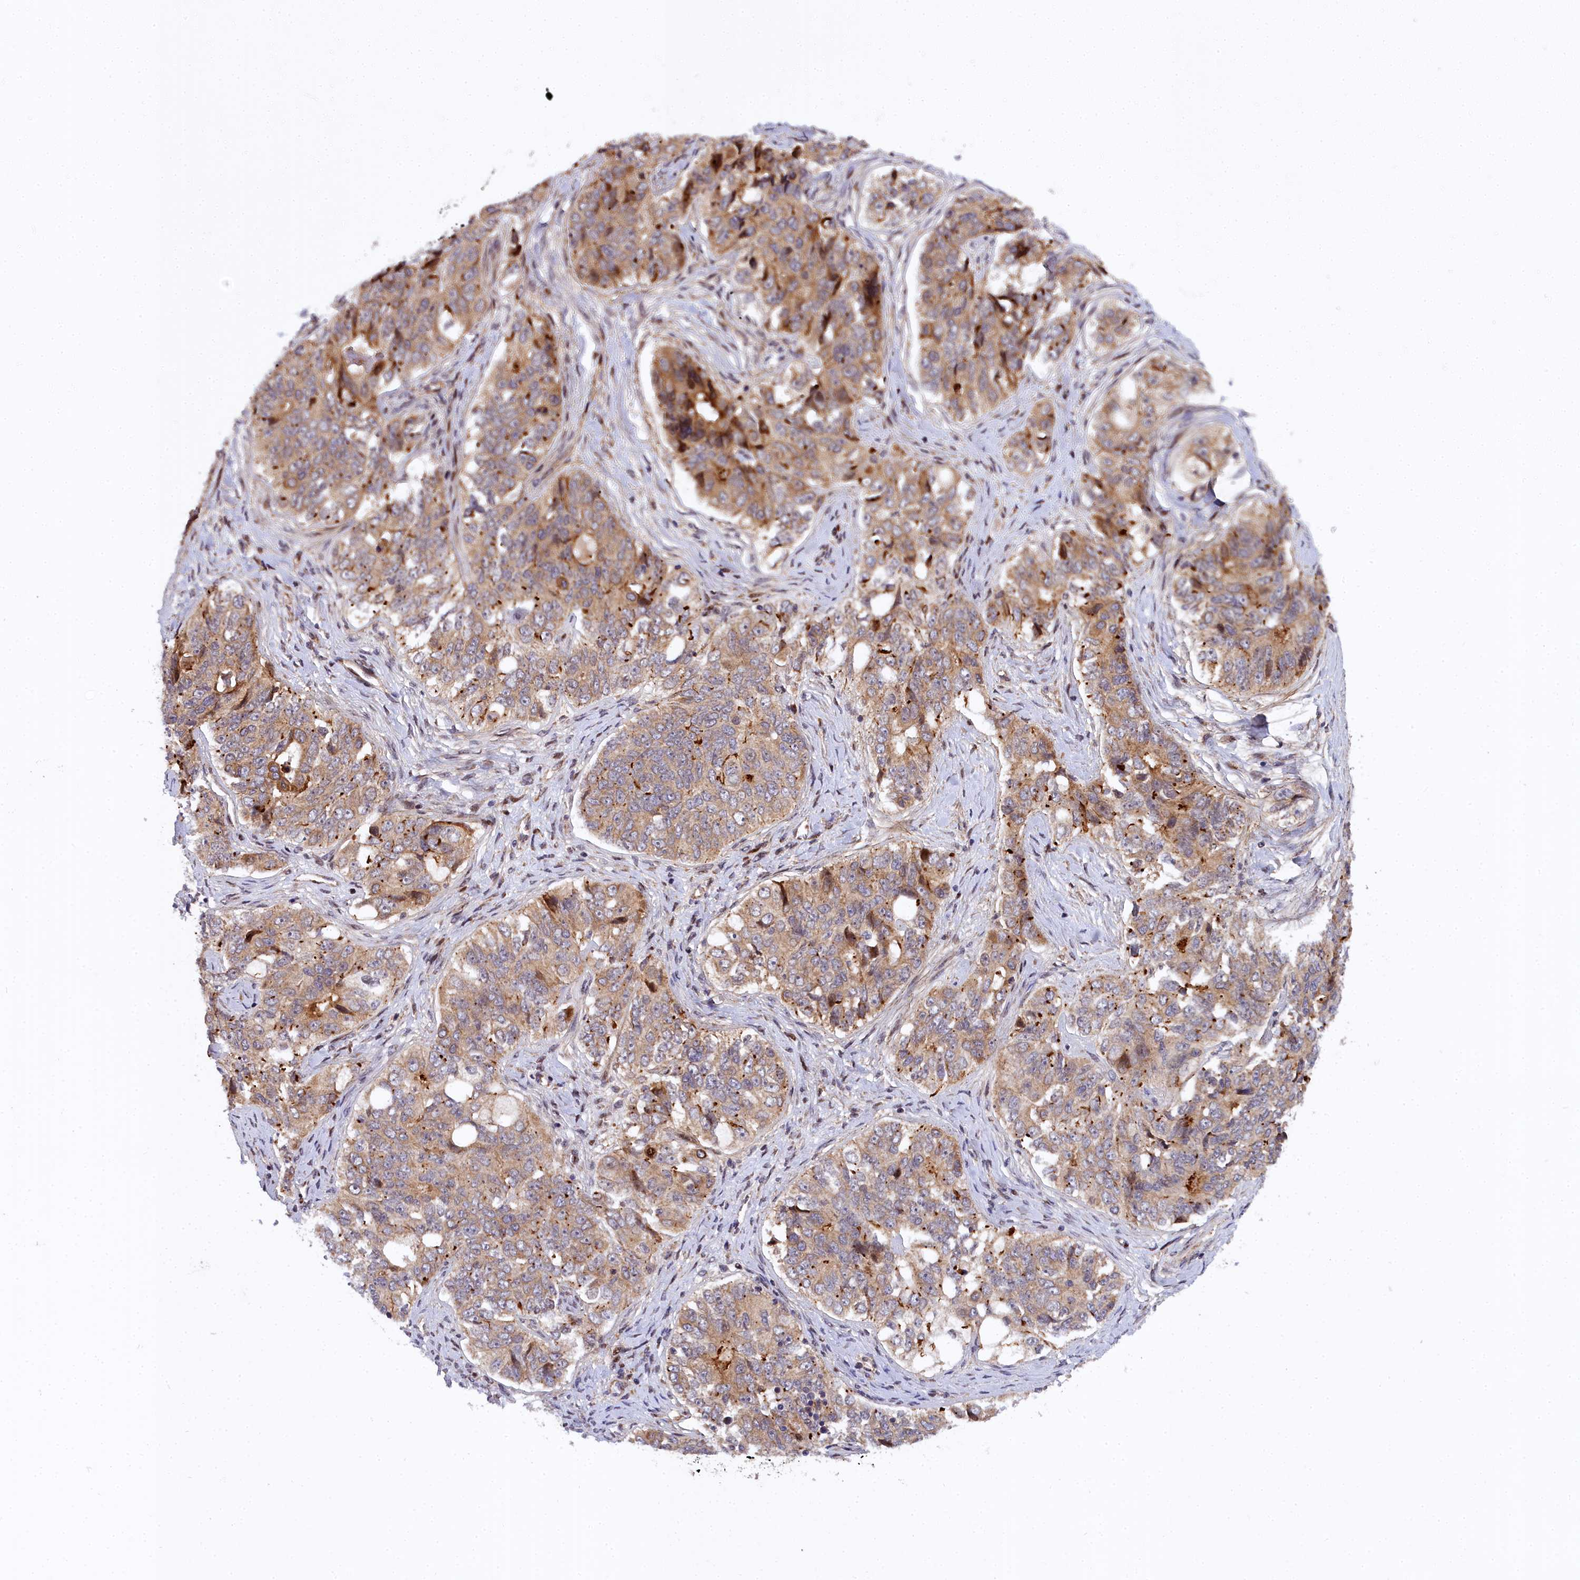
{"staining": {"intensity": "moderate", "quantity": ">75%", "location": "cytoplasmic/membranous"}, "tissue": "ovarian cancer", "cell_type": "Tumor cells", "image_type": "cancer", "snomed": [{"axis": "morphology", "description": "Carcinoma, endometroid"}, {"axis": "topography", "description": "Ovary"}], "caption": "Moderate cytoplasmic/membranous expression for a protein is seen in about >75% of tumor cells of ovarian cancer using immunohistochemistry.", "gene": "MRPS11", "patient": {"sex": "female", "age": 51}}